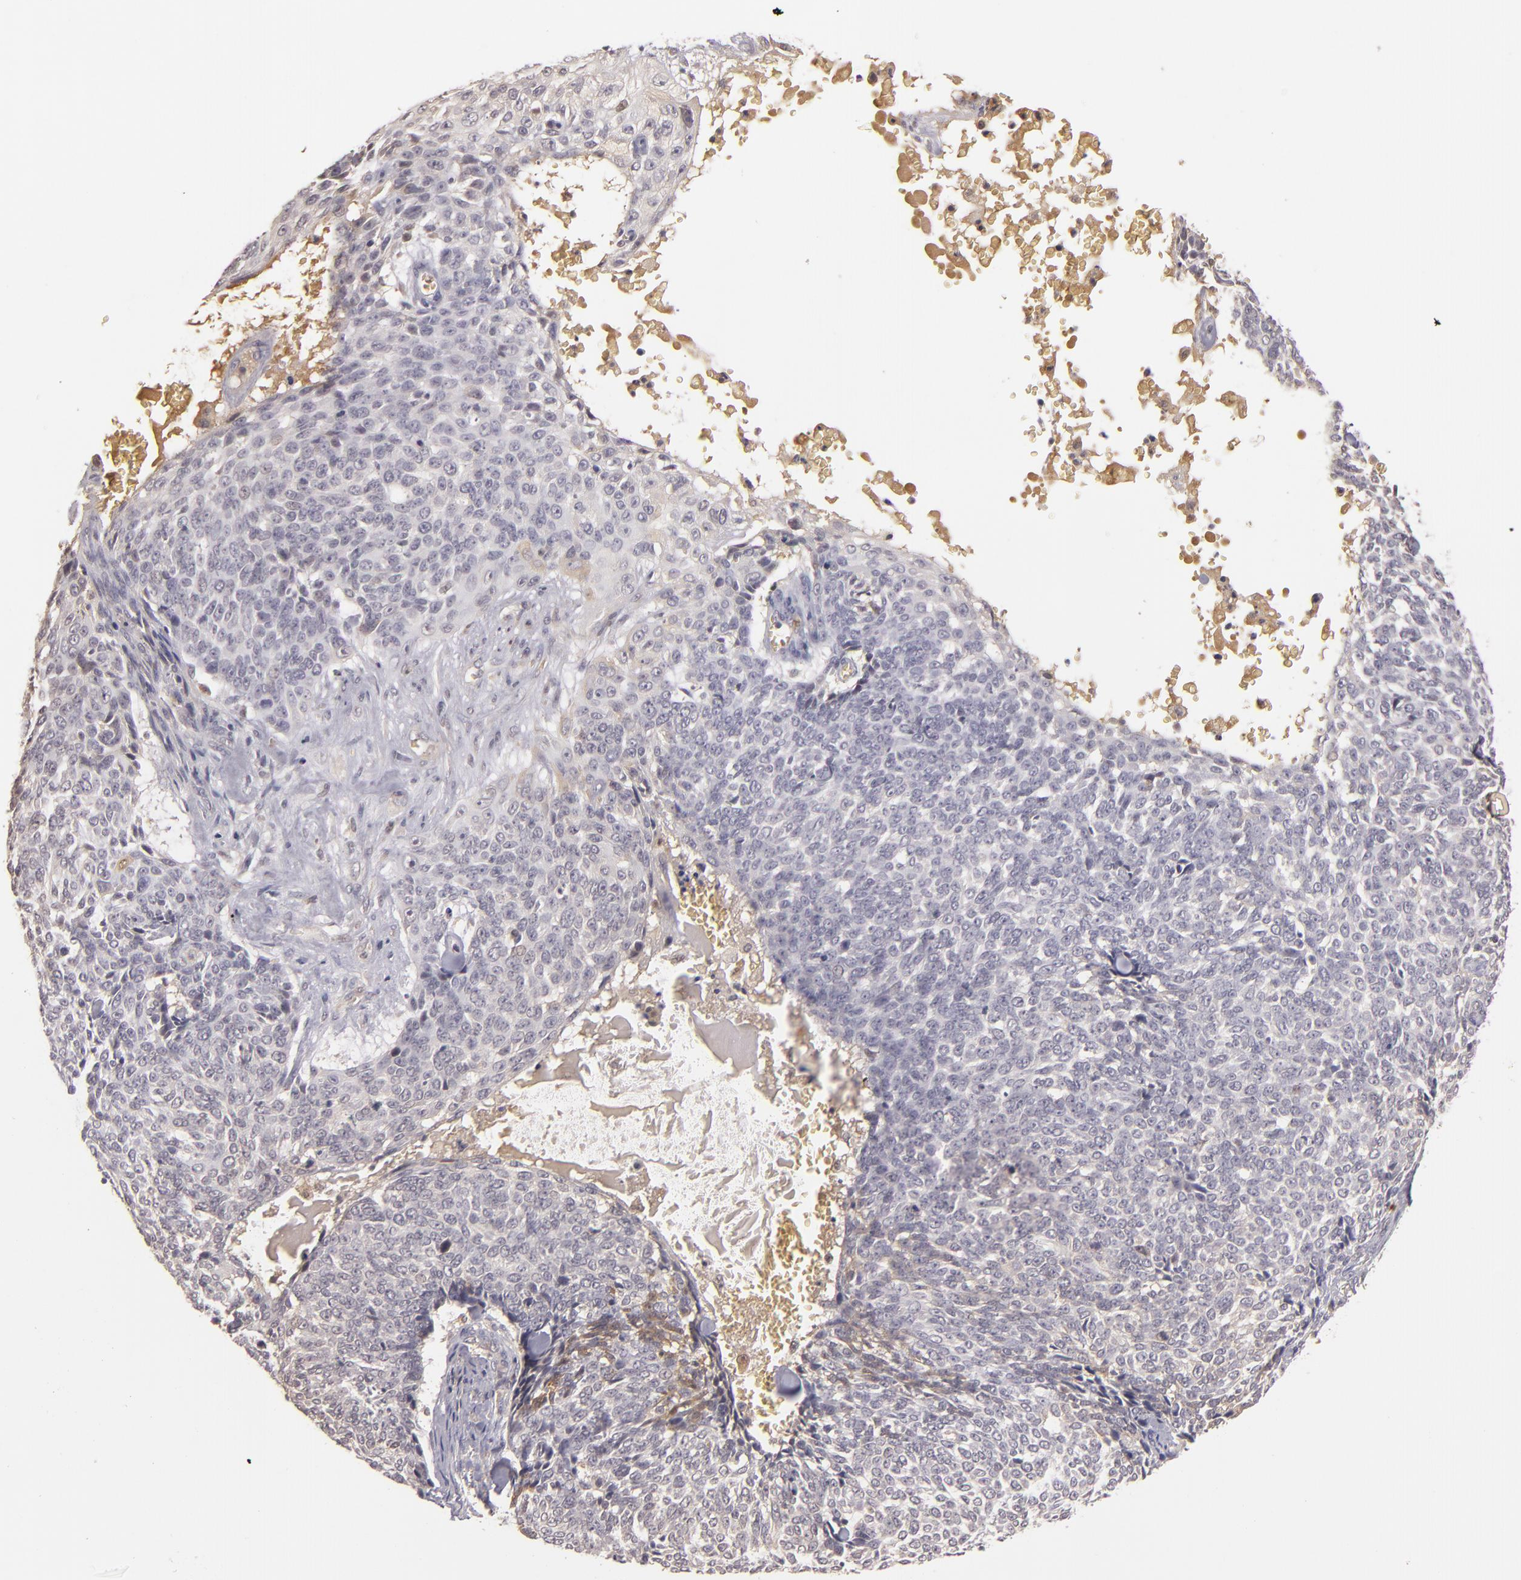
{"staining": {"intensity": "weak", "quantity": ">75%", "location": "cytoplasmic/membranous"}, "tissue": "skin cancer", "cell_type": "Tumor cells", "image_type": "cancer", "snomed": [{"axis": "morphology", "description": "Basal cell carcinoma"}, {"axis": "topography", "description": "Skin"}], "caption": "Immunohistochemistry micrograph of skin cancer stained for a protein (brown), which exhibits low levels of weak cytoplasmic/membranous staining in approximately >75% of tumor cells.", "gene": "LRG1", "patient": {"sex": "female", "age": 89}}